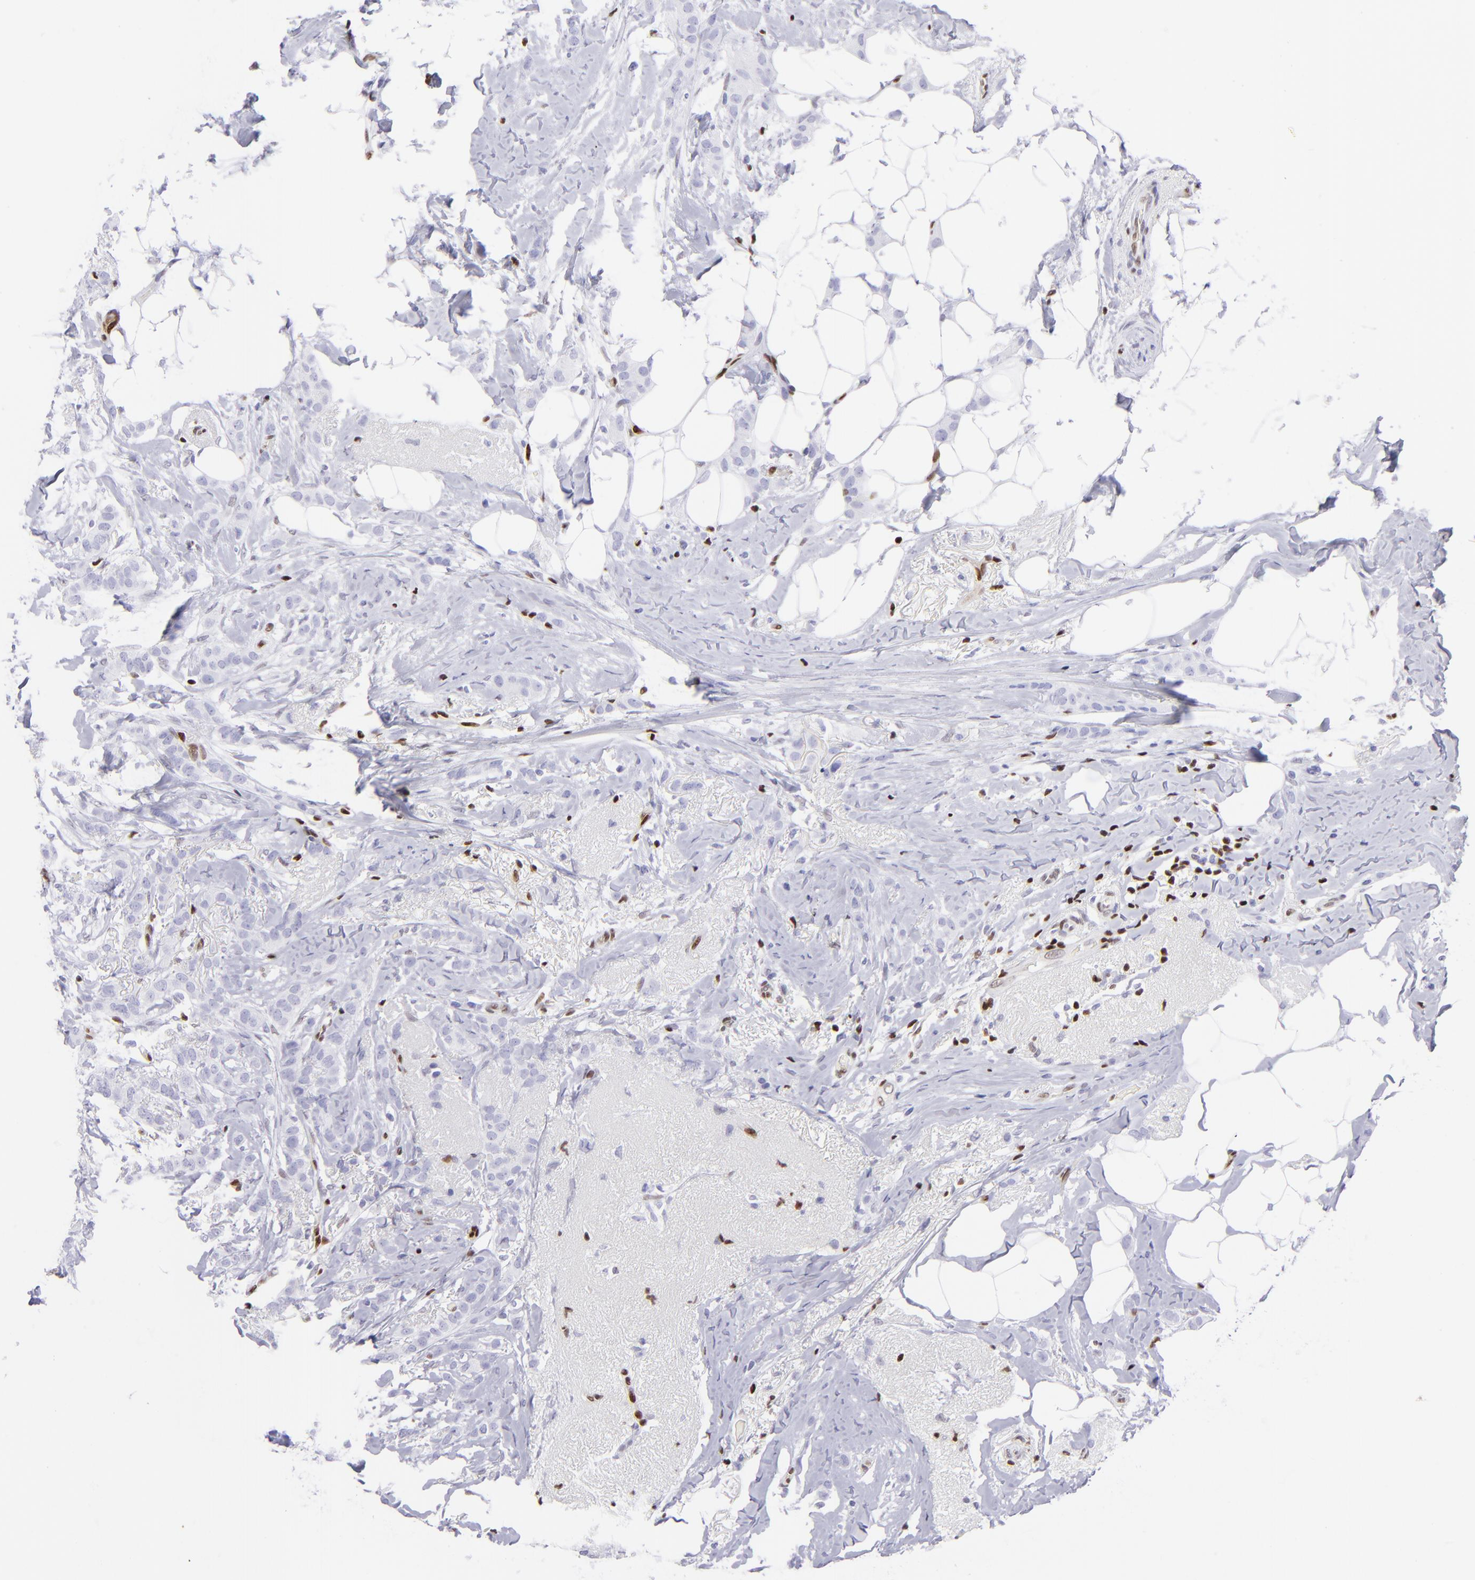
{"staining": {"intensity": "negative", "quantity": "none", "location": "none"}, "tissue": "breast cancer", "cell_type": "Tumor cells", "image_type": "cancer", "snomed": [{"axis": "morphology", "description": "Lobular carcinoma"}, {"axis": "topography", "description": "Breast"}], "caption": "Breast cancer stained for a protein using immunohistochemistry exhibits no positivity tumor cells.", "gene": "ETS1", "patient": {"sex": "female", "age": 55}}